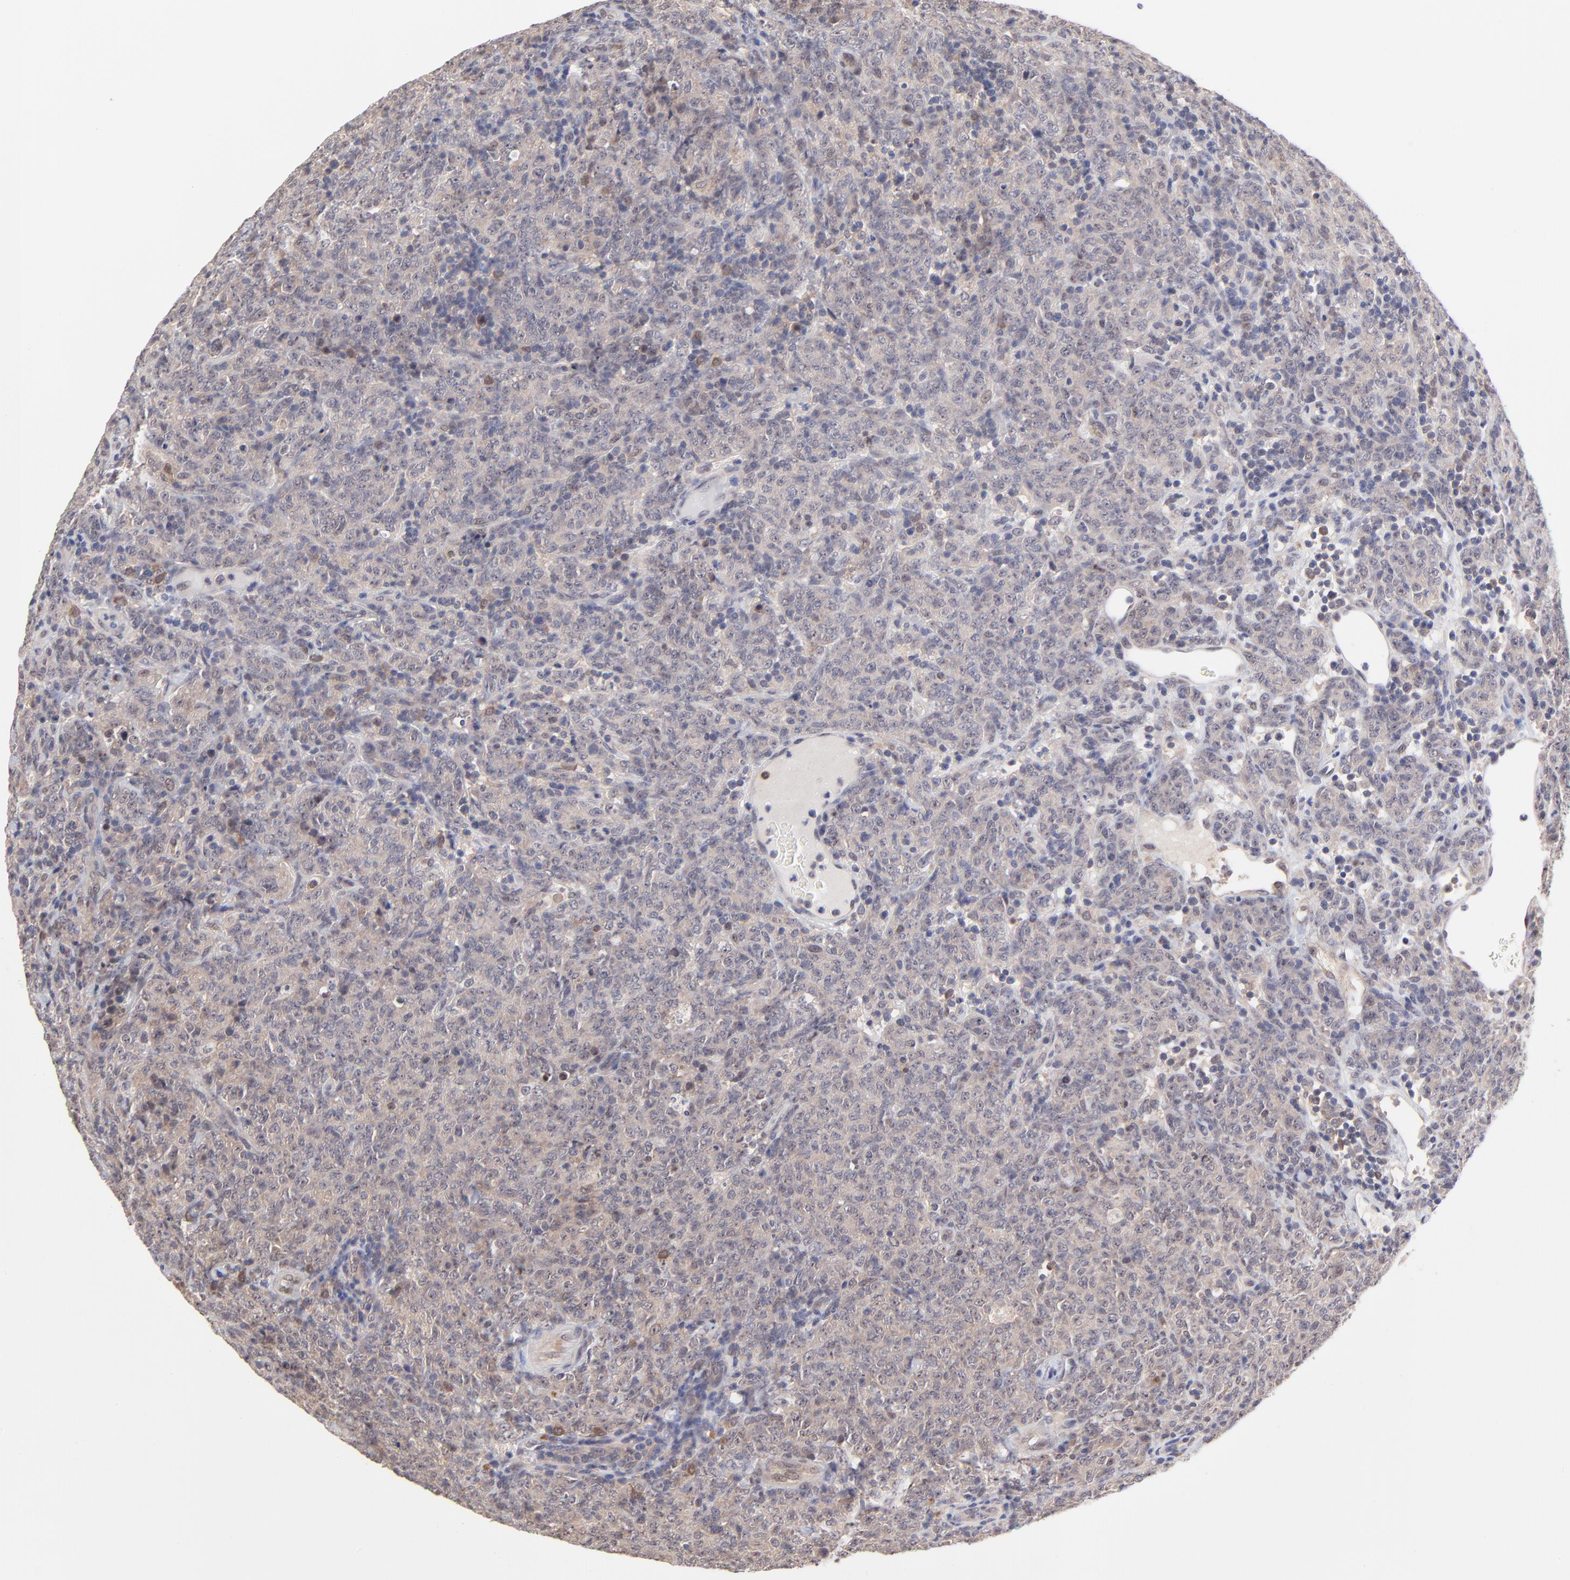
{"staining": {"intensity": "weak", "quantity": ">75%", "location": "cytoplasmic/membranous"}, "tissue": "lymphoma", "cell_type": "Tumor cells", "image_type": "cancer", "snomed": [{"axis": "morphology", "description": "Malignant lymphoma, non-Hodgkin's type, High grade"}, {"axis": "topography", "description": "Tonsil"}], "caption": "Protein staining shows weak cytoplasmic/membranous expression in approximately >75% of tumor cells in lymphoma. The staining was performed using DAB (3,3'-diaminobenzidine), with brown indicating positive protein expression. Nuclei are stained blue with hematoxylin.", "gene": "UBE2E3", "patient": {"sex": "female", "age": 36}}